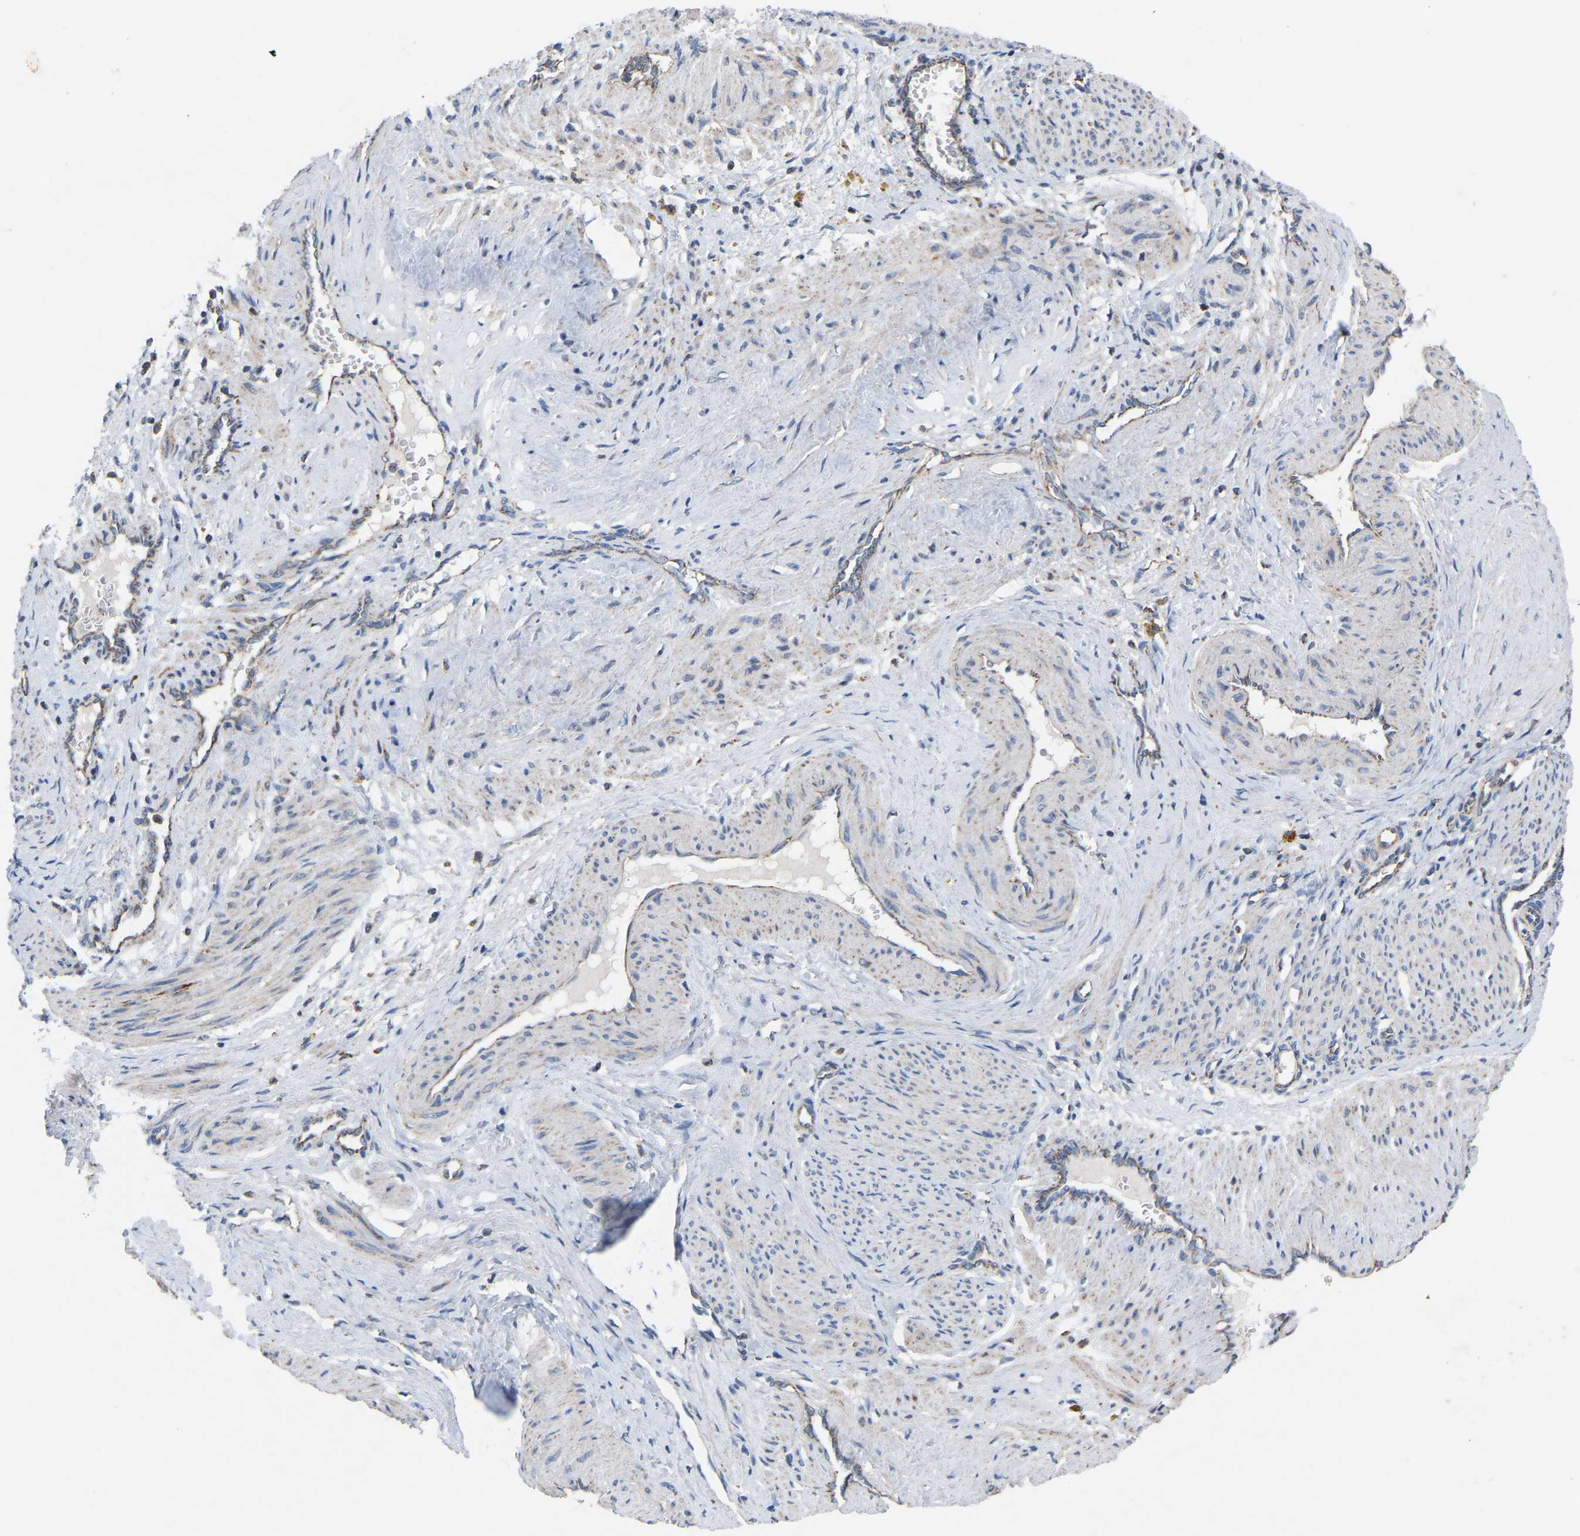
{"staining": {"intensity": "weak", "quantity": "25%-75%", "location": "cytoplasmic/membranous"}, "tissue": "smooth muscle", "cell_type": "Smooth muscle cells", "image_type": "normal", "snomed": [{"axis": "morphology", "description": "Normal tissue, NOS"}, {"axis": "topography", "description": "Endometrium"}], "caption": "Weak cytoplasmic/membranous expression is present in approximately 25%-75% of smooth muscle cells in normal smooth muscle. (DAB = brown stain, brightfield microscopy at high magnification).", "gene": "BCL10", "patient": {"sex": "female", "age": 33}}